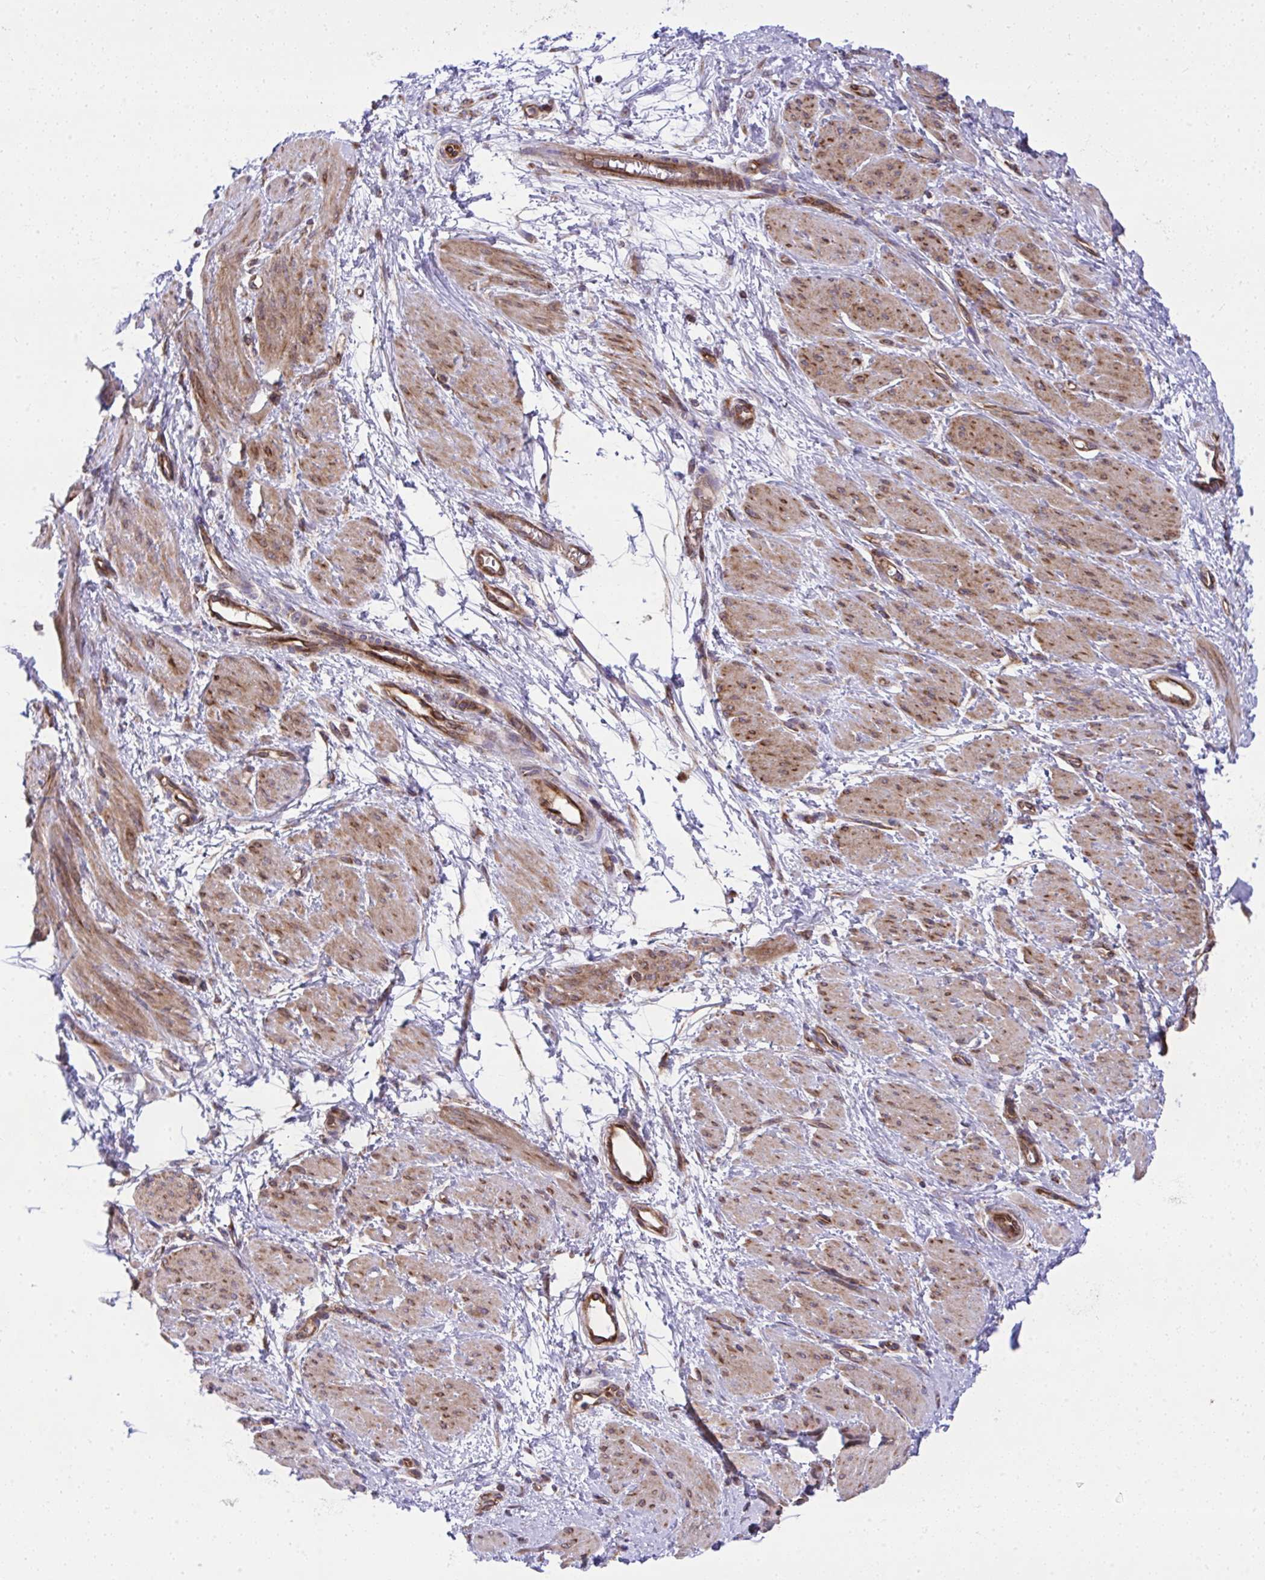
{"staining": {"intensity": "moderate", "quantity": "25%-75%", "location": "cytoplasmic/membranous"}, "tissue": "smooth muscle", "cell_type": "Smooth muscle cells", "image_type": "normal", "snomed": [{"axis": "morphology", "description": "Normal tissue, NOS"}, {"axis": "topography", "description": "Smooth muscle"}, {"axis": "topography", "description": "Uterus"}], "caption": "Smooth muscle stained with DAB (3,3'-diaminobenzidine) immunohistochemistry displays medium levels of moderate cytoplasmic/membranous staining in about 25%-75% of smooth muscle cells.", "gene": "NMNAT3", "patient": {"sex": "female", "age": 39}}